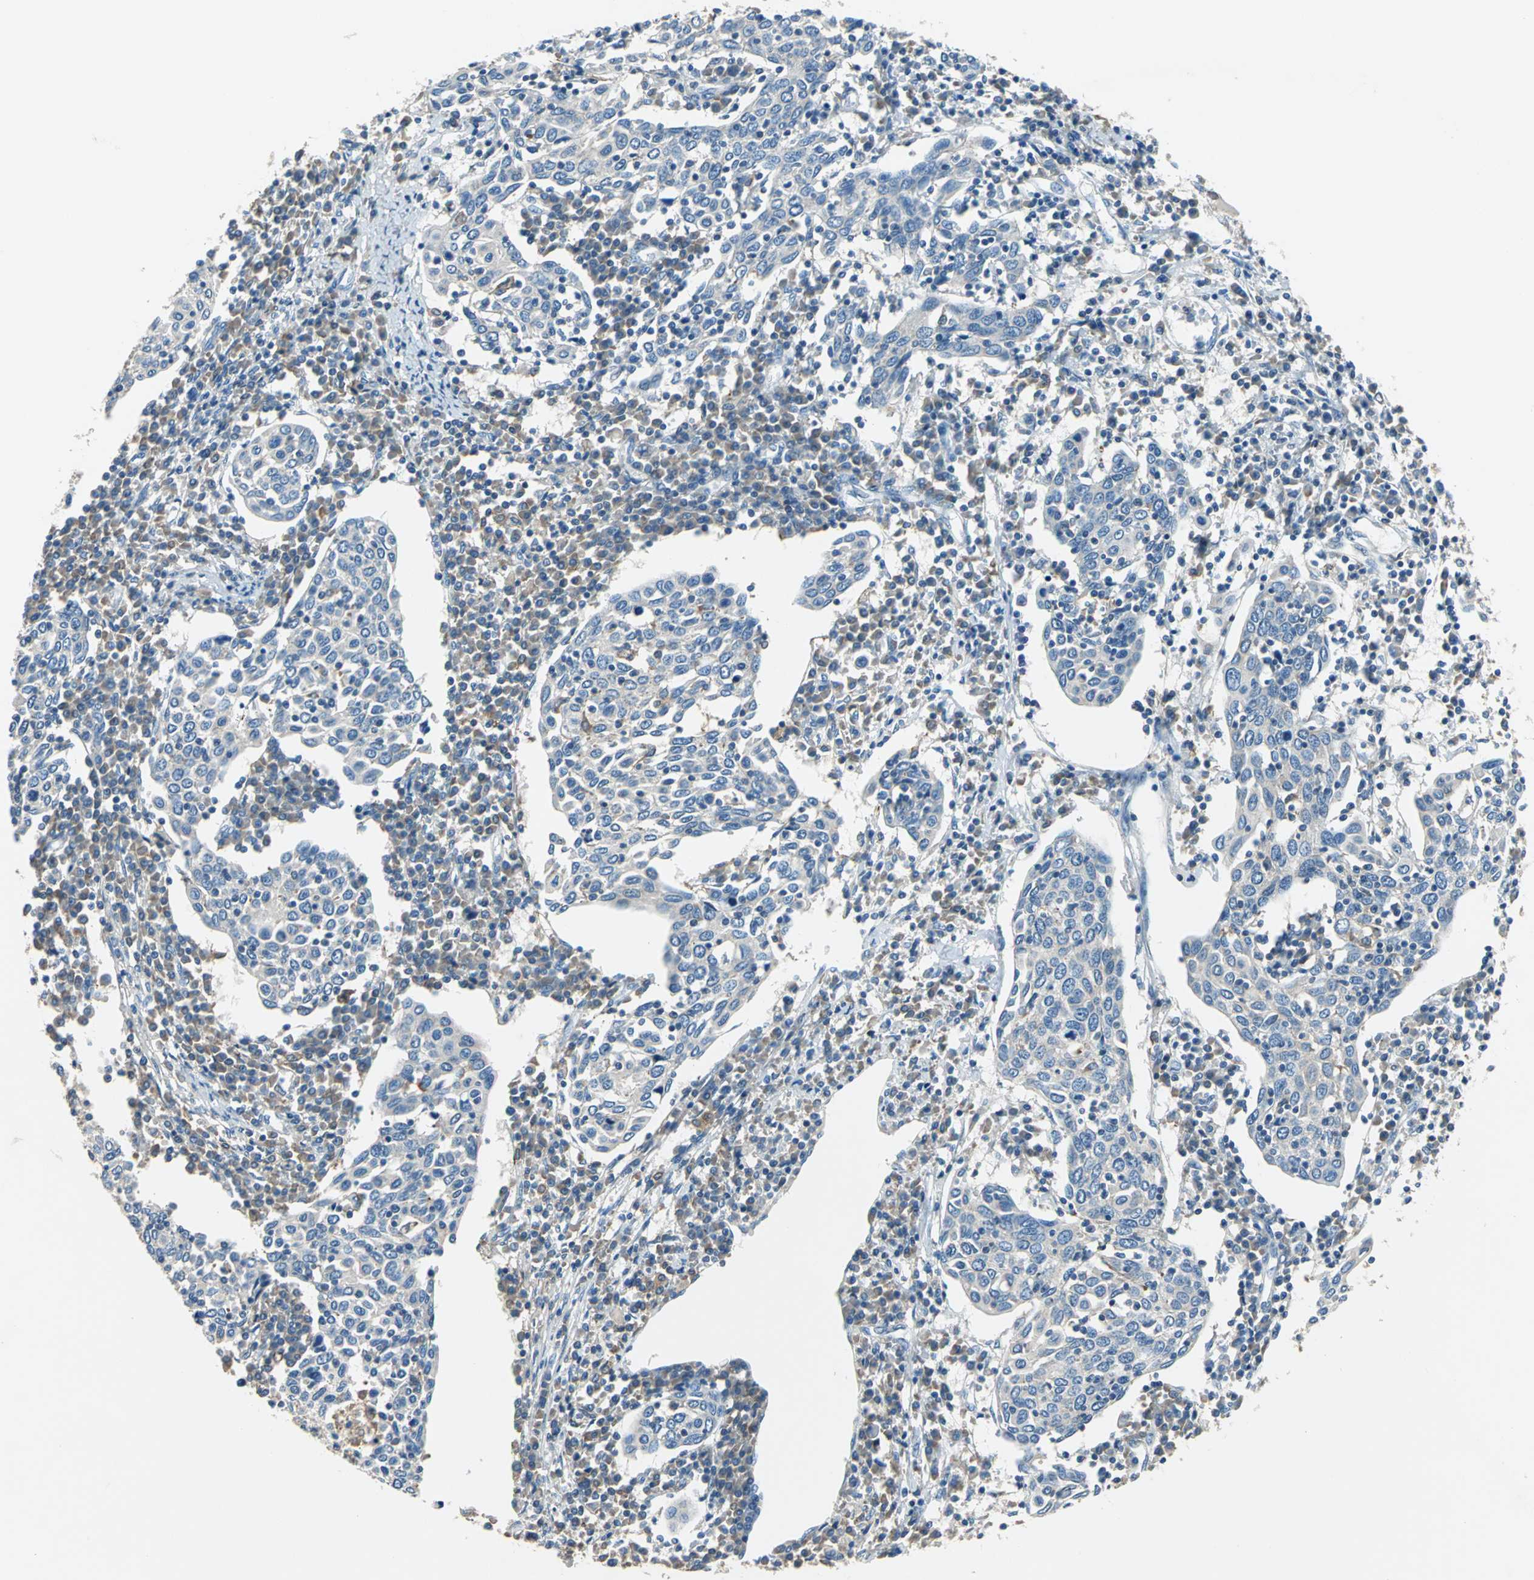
{"staining": {"intensity": "negative", "quantity": "none", "location": "none"}, "tissue": "cervical cancer", "cell_type": "Tumor cells", "image_type": "cancer", "snomed": [{"axis": "morphology", "description": "Squamous cell carcinoma, NOS"}, {"axis": "topography", "description": "Cervix"}], "caption": "This is a micrograph of immunohistochemistry staining of cervical squamous cell carcinoma, which shows no expression in tumor cells.", "gene": "PRKCA", "patient": {"sex": "female", "age": 40}}